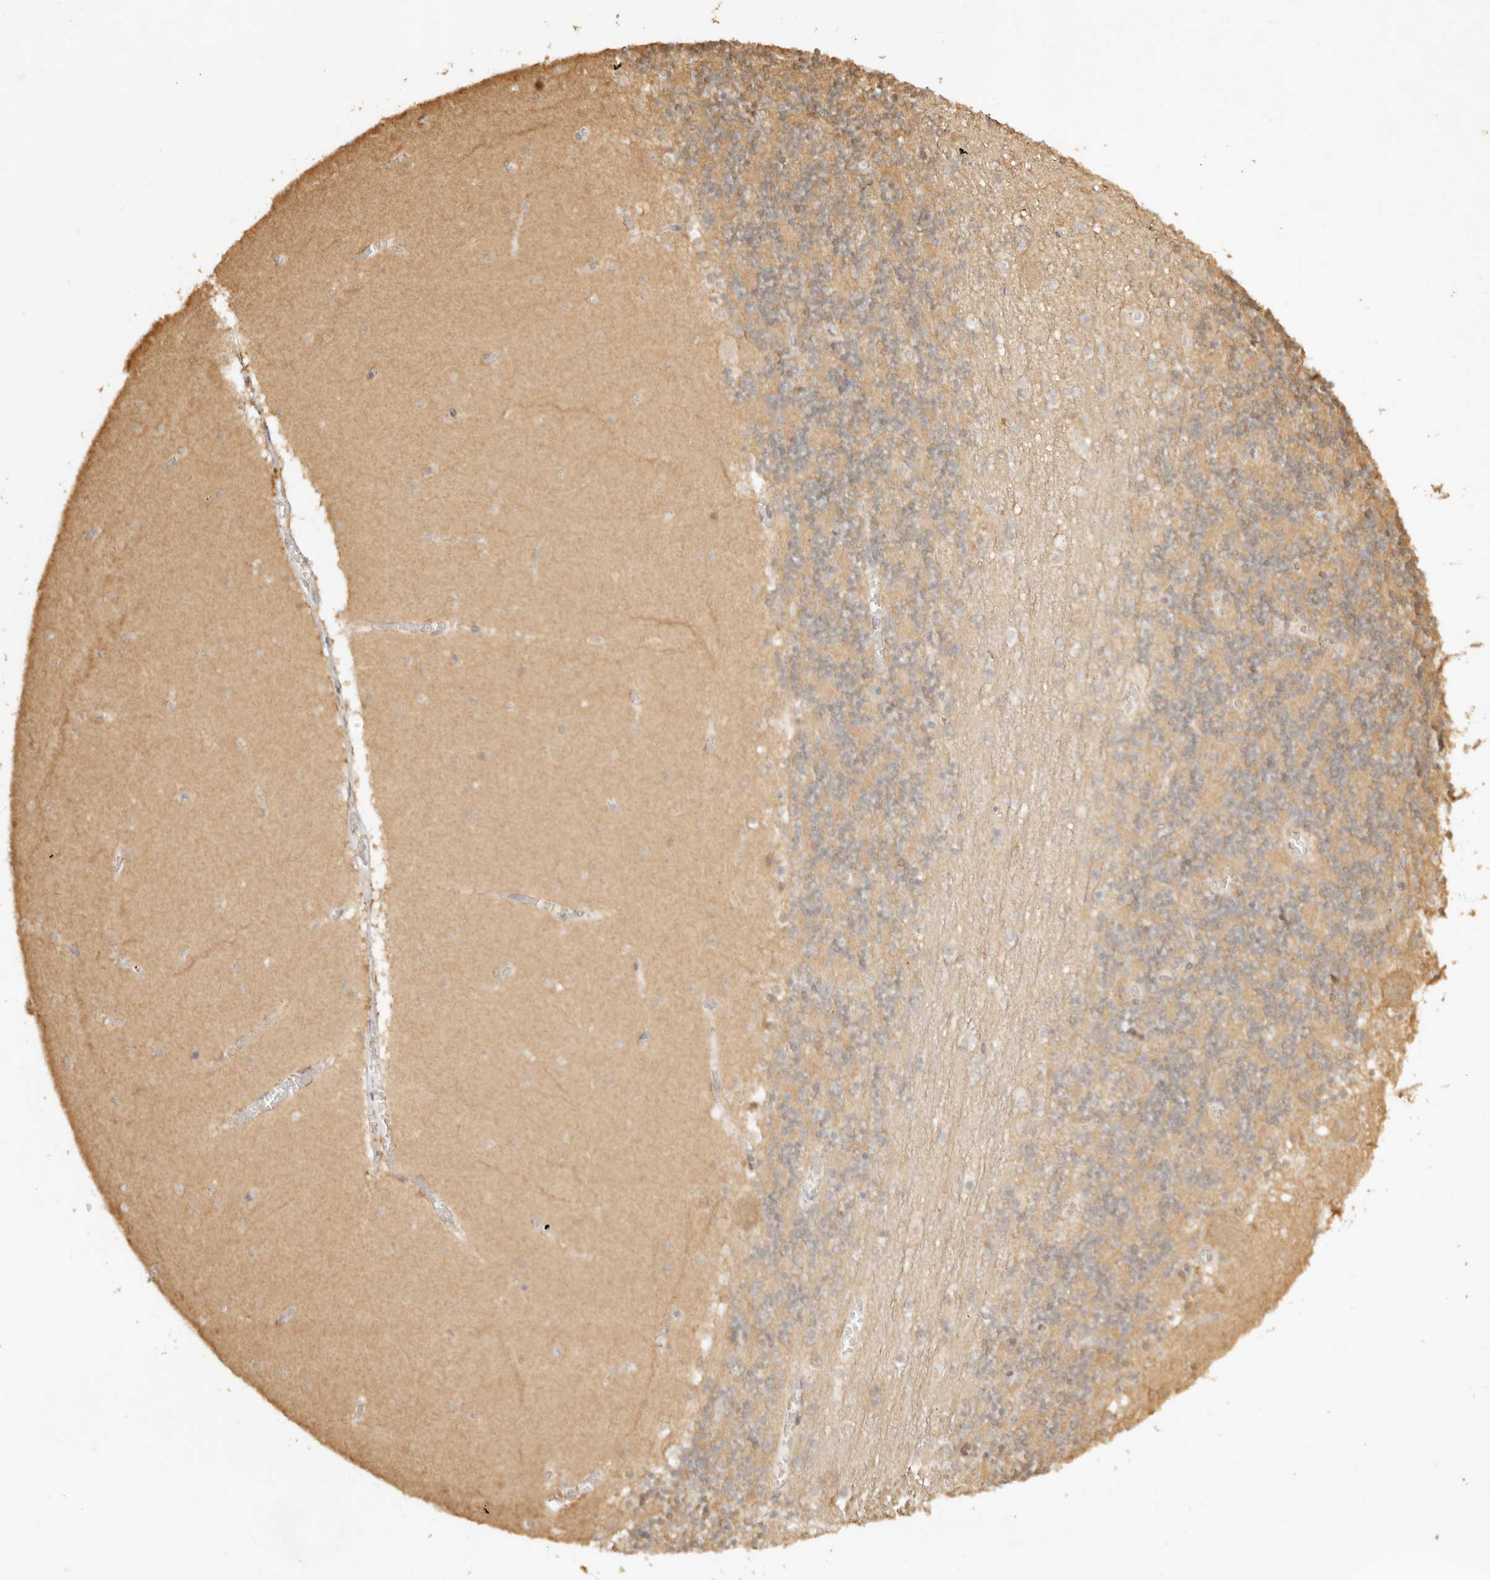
{"staining": {"intensity": "moderate", "quantity": "25%-75%", "location": "cytoplasmic/membranous"}, "tissue": "cerebellum", "cell_type": "Cells in granular layer", "image_type": "normal", "snomed": [{"axis": "morphology", "description": "Normal tissue, NOS"}, {"axis": "topography", "description": "Cerebellum"}], "caption": "IHC staining of normal cerebellum, which exhibits medium levels of moderate cytoplasmic/membranous positivity in approximately 25%-75% of cells in granular layer indicating moderate cytoplasmic/membranous protein expression. The staining was performed using DAB (3,3'-diaminobenzidine) (brown) for protein detection and nuclei were counterstained in hematoxylin (blue).", "gene": "KIF2B", "patient": {"sex": "female", "age": 28}}